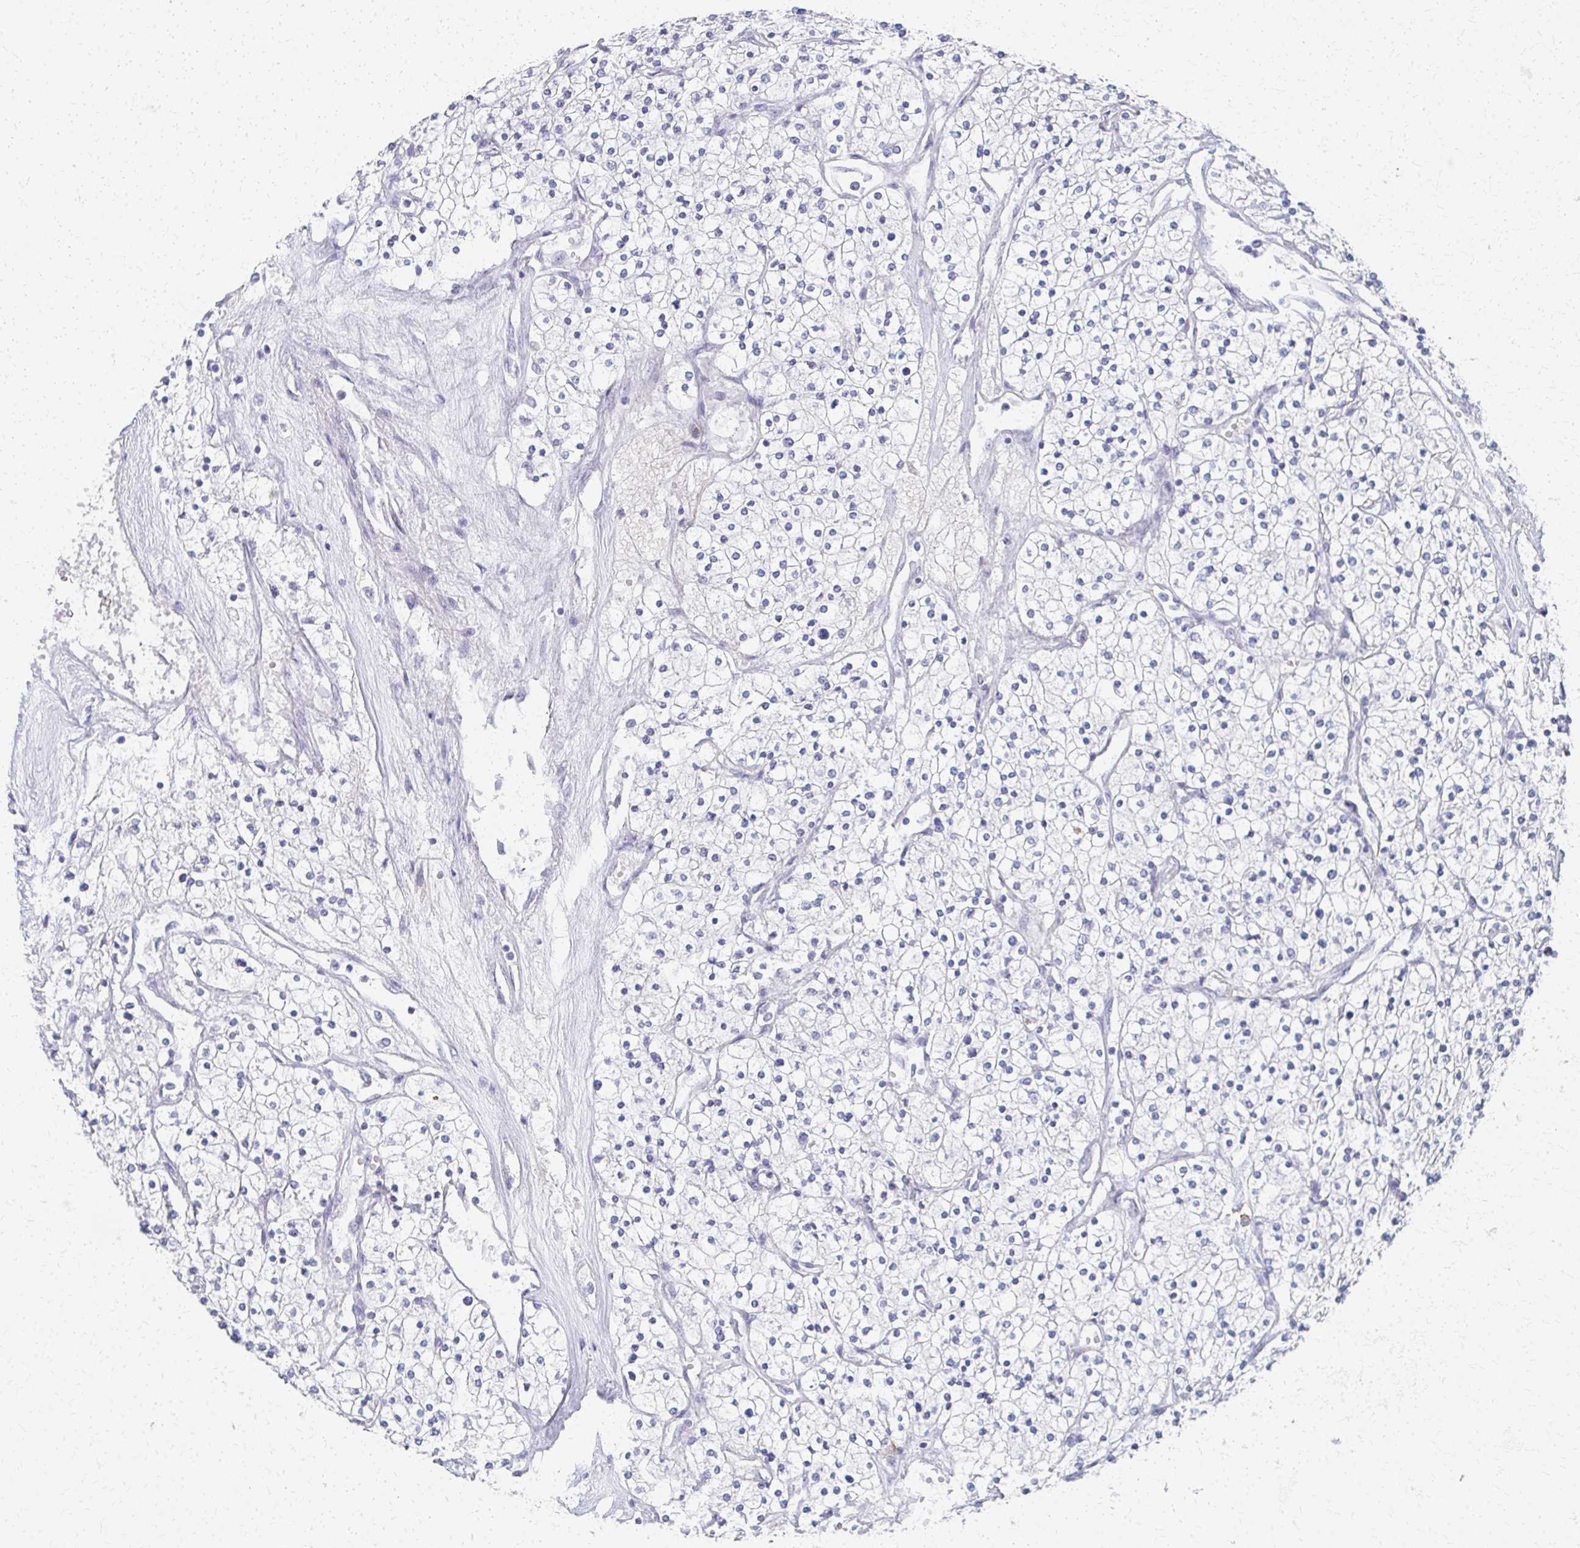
{"staining": {"intensity": "negative", "quantity": "none", "location": "none"}, "tissue": "renal cancer", "cell_type": "Tumor cells", "image_type": "cancer", "snomed": [{"axis": "morphology", "description": "Adenocarcinoma, NOS"}, {"axis": "topography", "description": "Kidney"}], "caption": "This is an IHC image of renal adenocarcinoma. There is no positivity in tumor cells.", "gene": "MS4A2", "patient": {"sex": "male", "age": 80}}